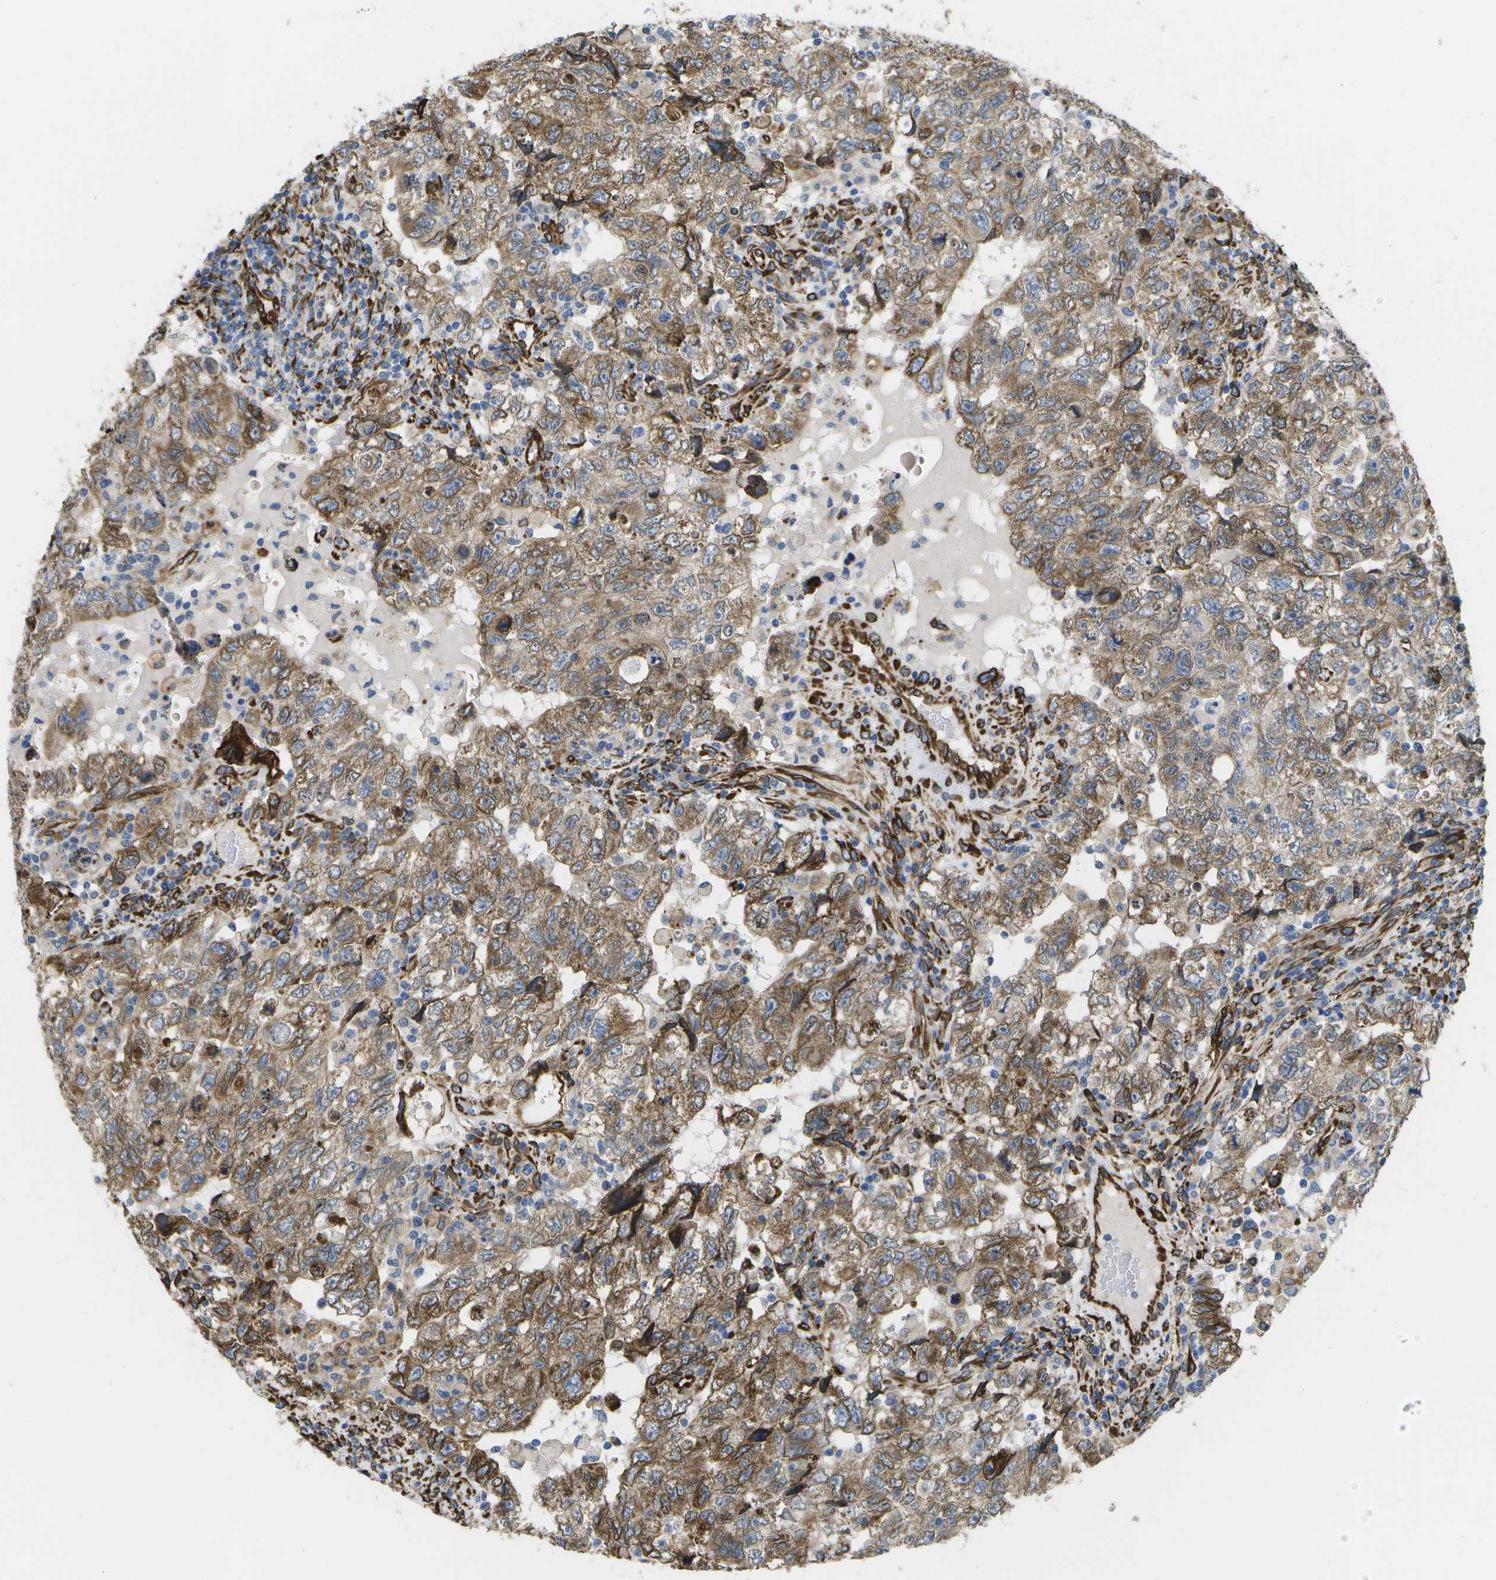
{"staining": {"intensity": "strong", "quantity": ">75%", "location": "cytoplasmic/membranous"}, "tissue": "testis cancer", "cell_type": "Tumor cells", "image_type": "cancer", "snomed": [{"axis": "morphology", "description": "Seminoma, NOS"}, {"axis": "topography", "description": "Testis"}], "caption": "Tumor cells show strong cytoplasmic/membranous staining in about >75% of cells in testis cancer (seminoma).", "gene": "ZDHHC17", "patient": {"sex": "male", "age": 22}}